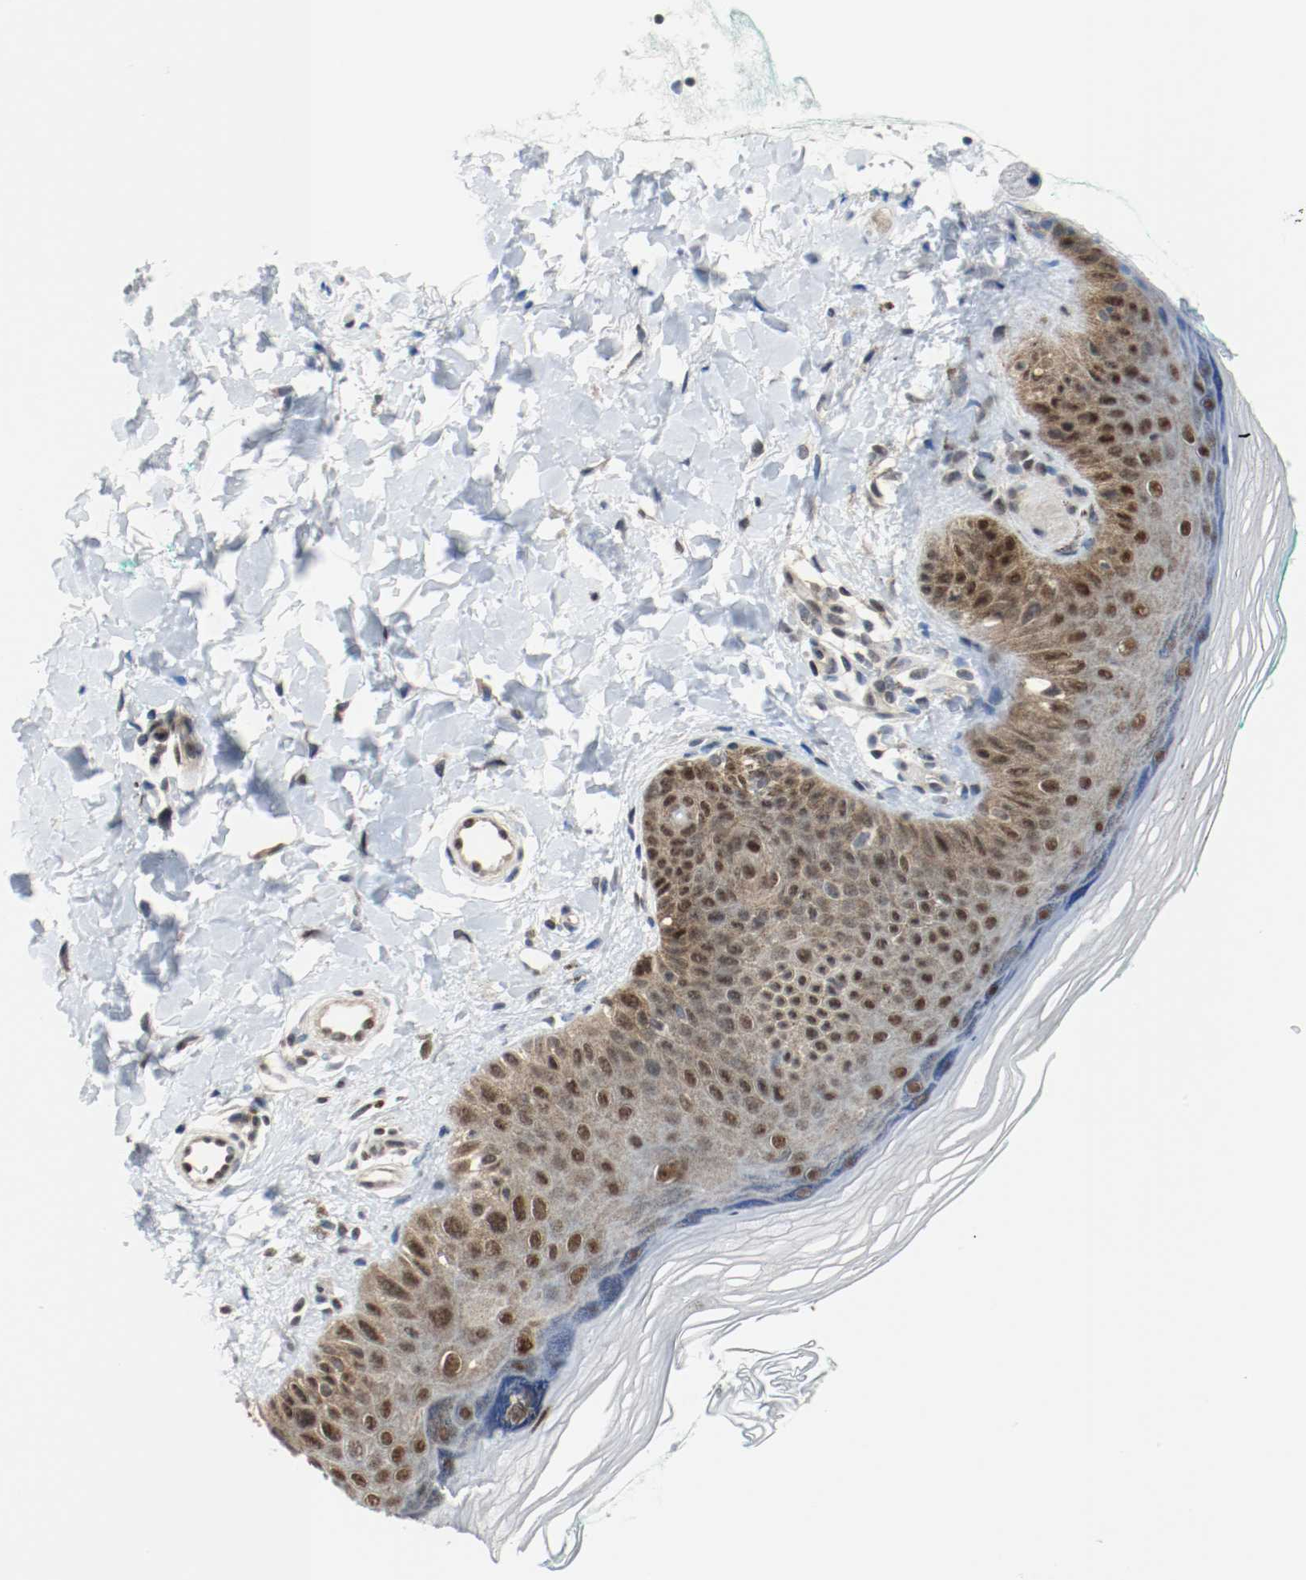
{"staining": {"intensity": "negative", "quantity": "none", "location": "none"}, "tissue": "skin", "cell_type": "Fibroblasts", "image_type": "normal", "snomed": [{"axis": "morphology", "description": "Normal tissue, NOS"}, {"axis": "topography", "description": "Skin"}], "caption": "A histopathology image of human skin is negative for staining in fibroblasts.", "gene": "PPME1", "patient": {"sex": "male", "age": 26}}